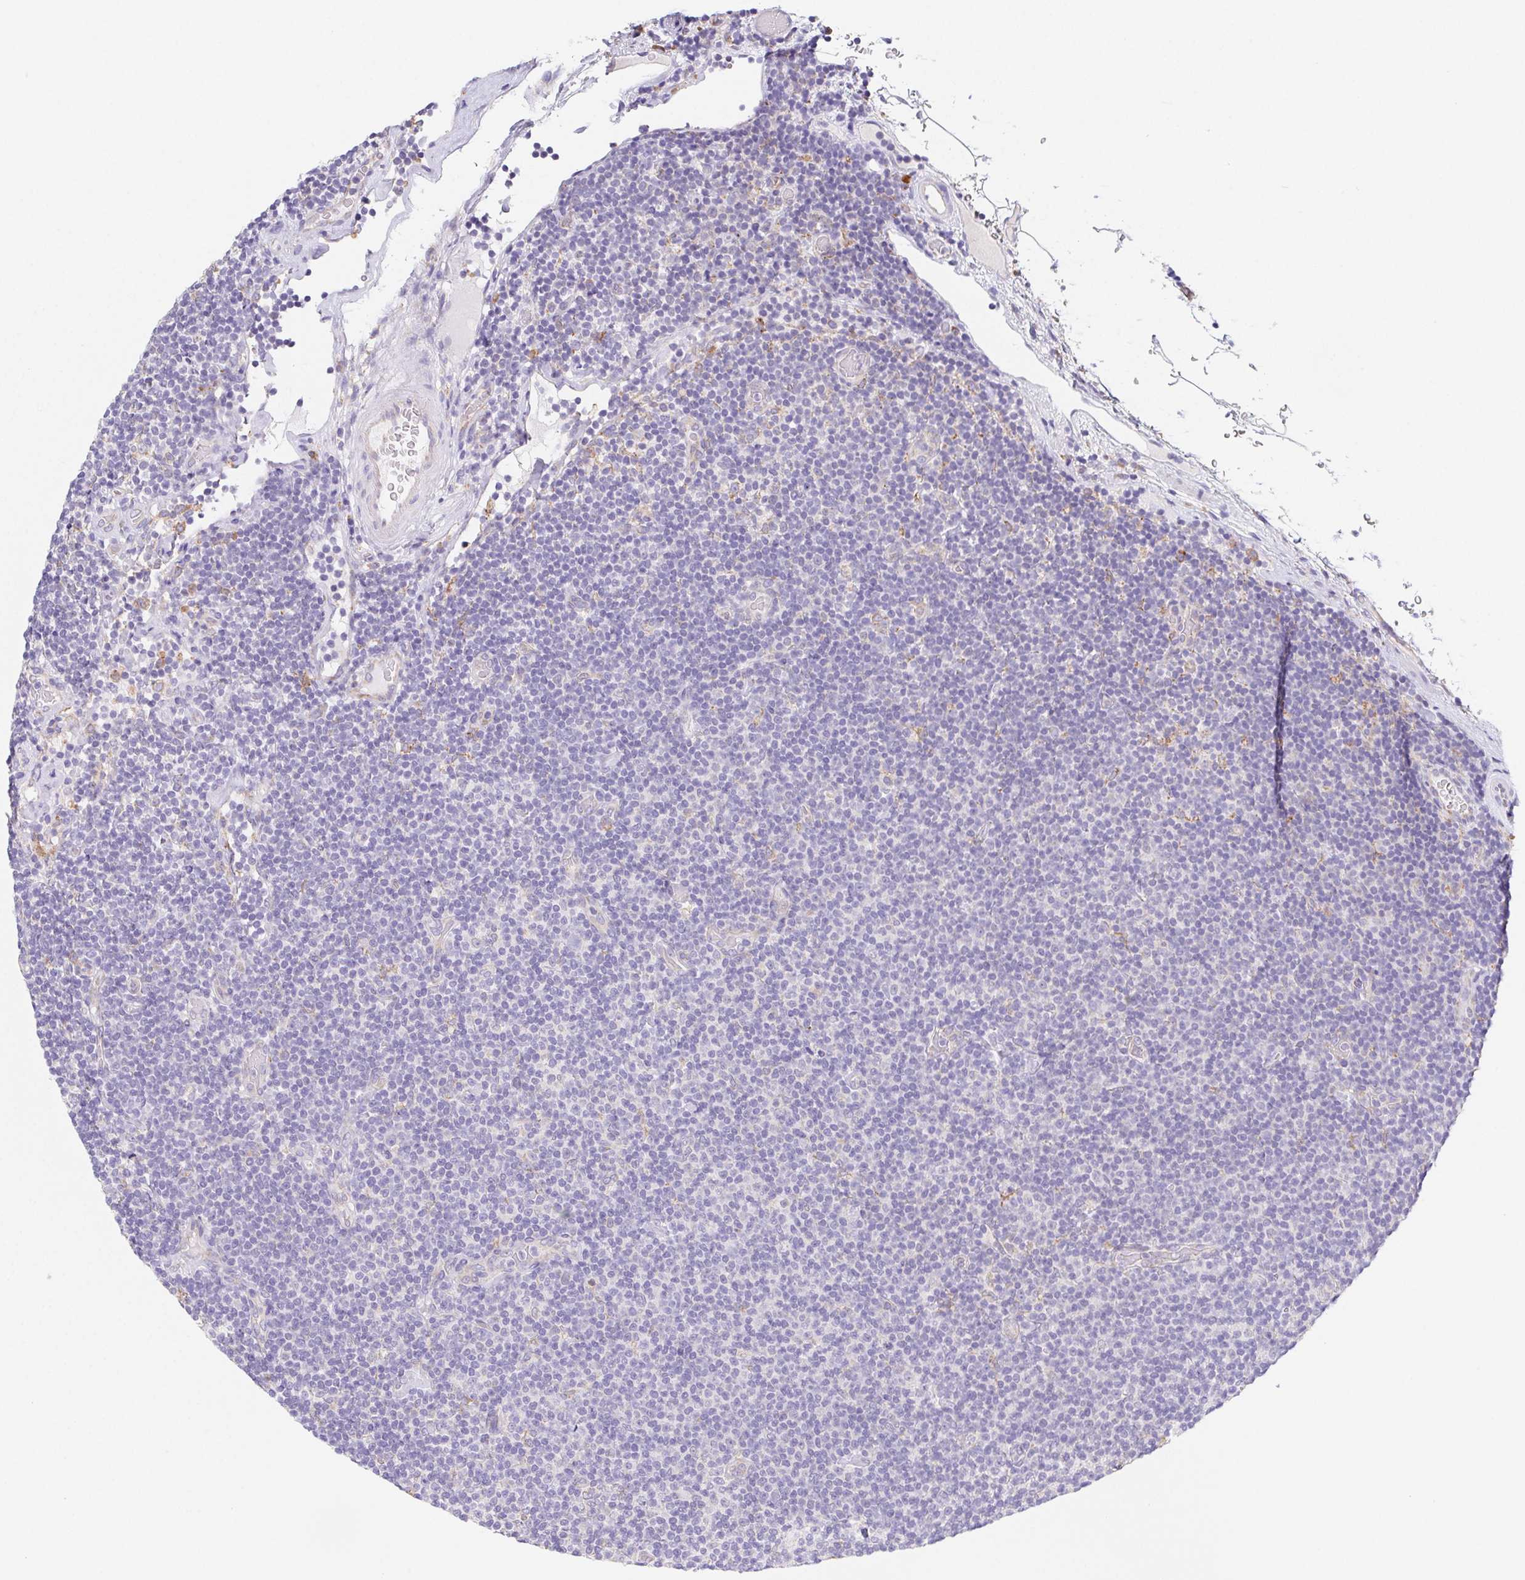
{"staining": {"intensity": "negative", "quantity": "none", "location": "none"}, "tissue": "lymphoma", "cell_type": "Tumor cells", "image_type": "cancer", "snomed": [{"axis": "morphology", "description": "Malignant lymphoma, non-Hodgkin's type, Low grade"}, {"axis": "topography", "description": "Lymph node"}], "caption": "This is a photomicrograph of immunohistochemistry staining of lymphoma, which shows no staining in tumor cells.", "gene": "ADAM8", "patient": {"sex": "male", "age": 81}}